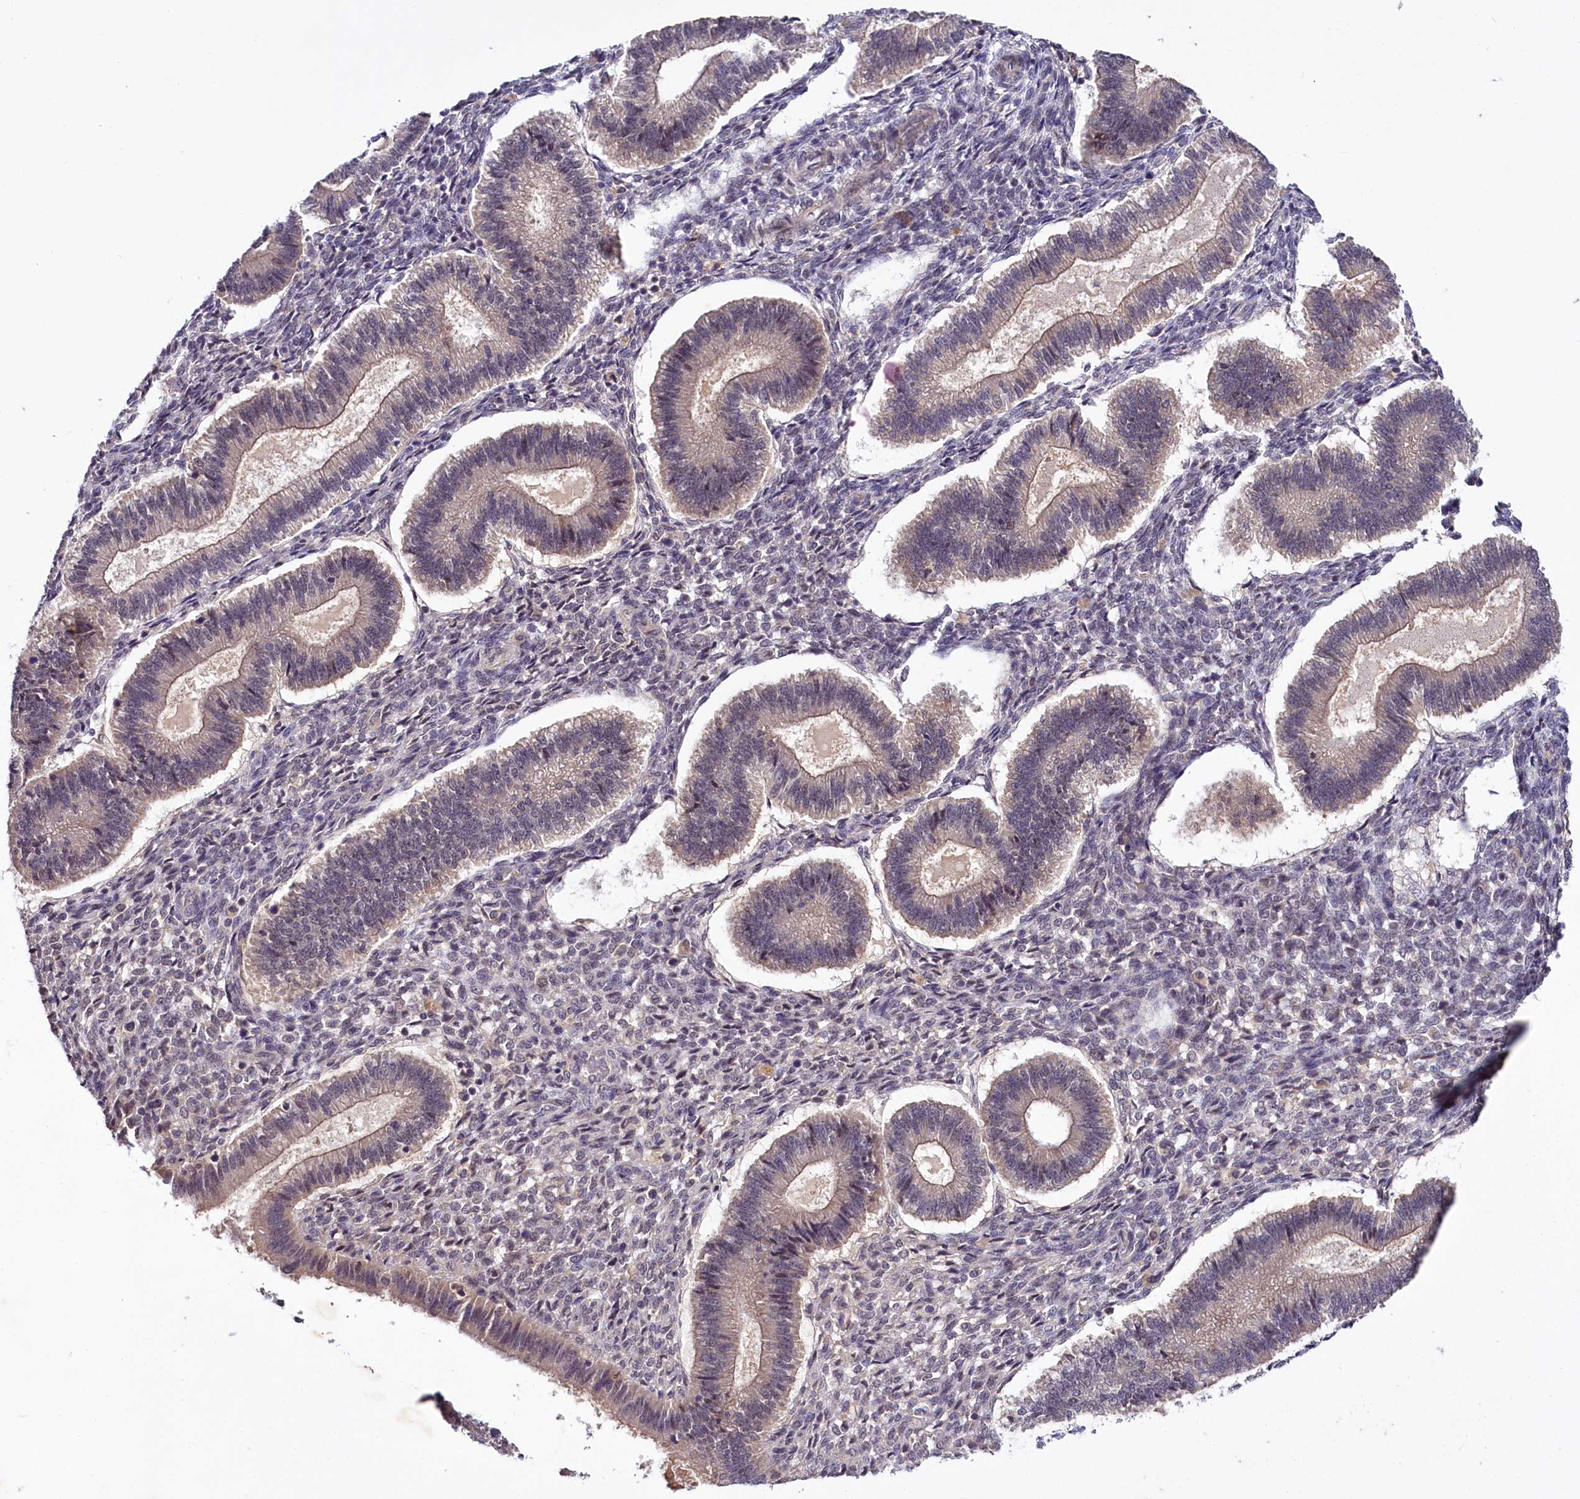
{"staining": {"intensity": "negative", "quantity": "none", "location": "none"}, "tissue": "endometrium", "cell_type": "Cells in endometrial stroma", "image_type": "normal", "snomed": [{"axis": "morphology", "description": "Normal tissue, NOS"}, {"axis": "topography", "description": "Endometrium"}], "caption": "The immunohistochemistry histopathology image has no significant positivity in cells in endometrial stroma of endometrium. The staining is performed using DAB (3,3'-diaminobenzidine) brown chromogen with nuclei counter-stained in using hematoxylin.", "gene": "UBE3A", "patient": {"sex": "female", "age": 25}}